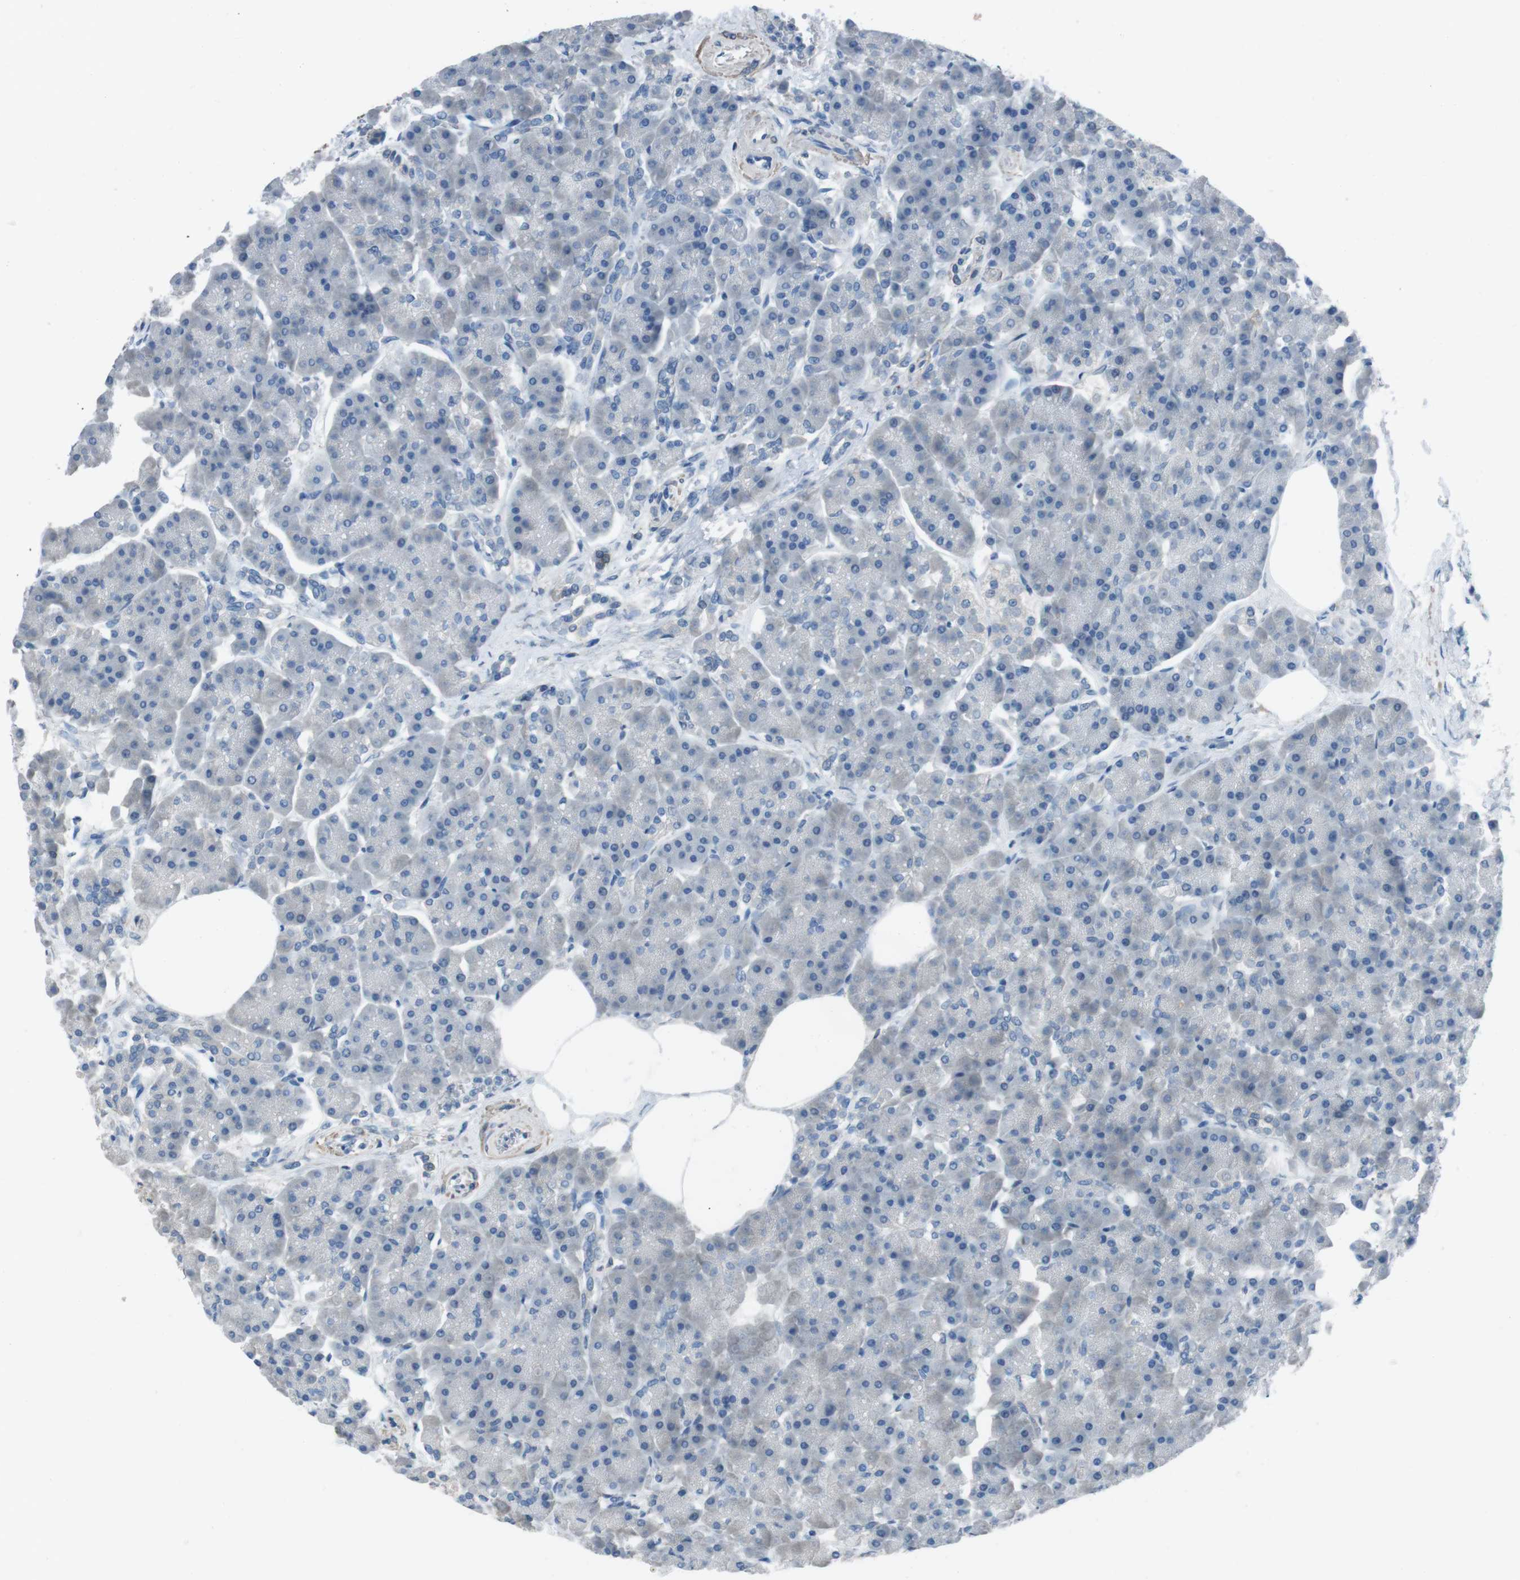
{"staining": {"intensity": "negative", "quantity": "none", "location": "none"}, "tissue": "pancreas", "cell_type": "Exocrine glandular cells", "image_type": "normal", "snomed": [{"axis": "morphology", "description": "Normal tissue, NOS"}, {"axis": "topography", "description": "Pancreas"}], "caption": "This micrograph is of normal pancreas stained with immunohistochemistry (IHC) to label a protein in brown with the nuclei are counter-stained blue. There is no staining in exocrine glandular cells.", "gene": "CYP2C19", "patient": {"sex": "female", "age": 70}}